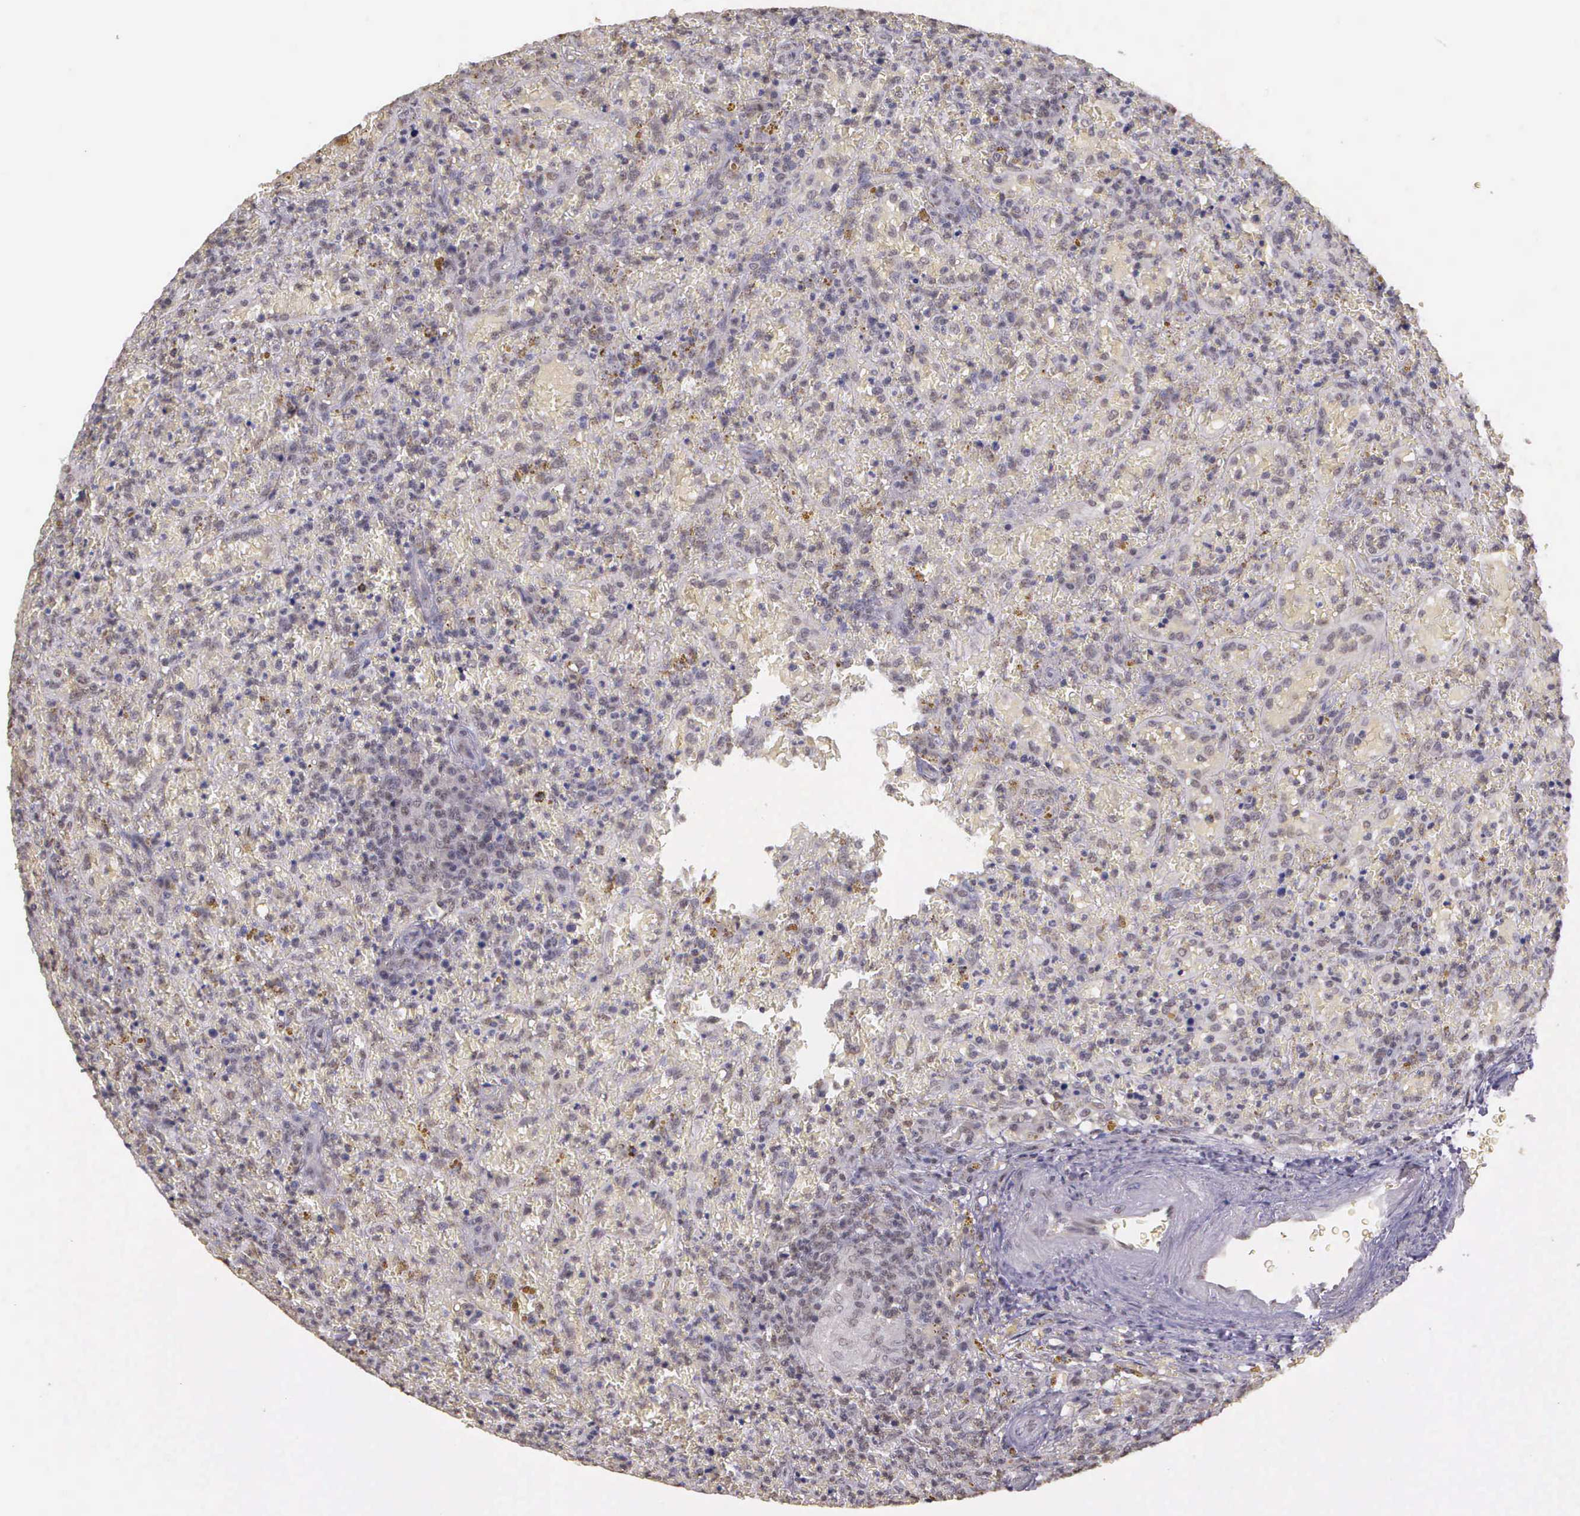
{"staining": {"intensity": "negative", "quantity": "none", "location": "none"}, "tissue": "lymphoma", "cell_type": "Tumor cells", "image_type": "cancer", "snomed": [{"axis": "morphology", "description": "Malignant lymphoma, non-Hodgkin's type, High grade"}, {"axis": "topography", "description": "Spleen"}, {"axis": "topography", "description": "Lymph node"}], "caption": "The image displays no significant expression in tumor cells of lymphoma.", "gene": "ARMCX5", "patient": {"sex": "female", "age": 70}}